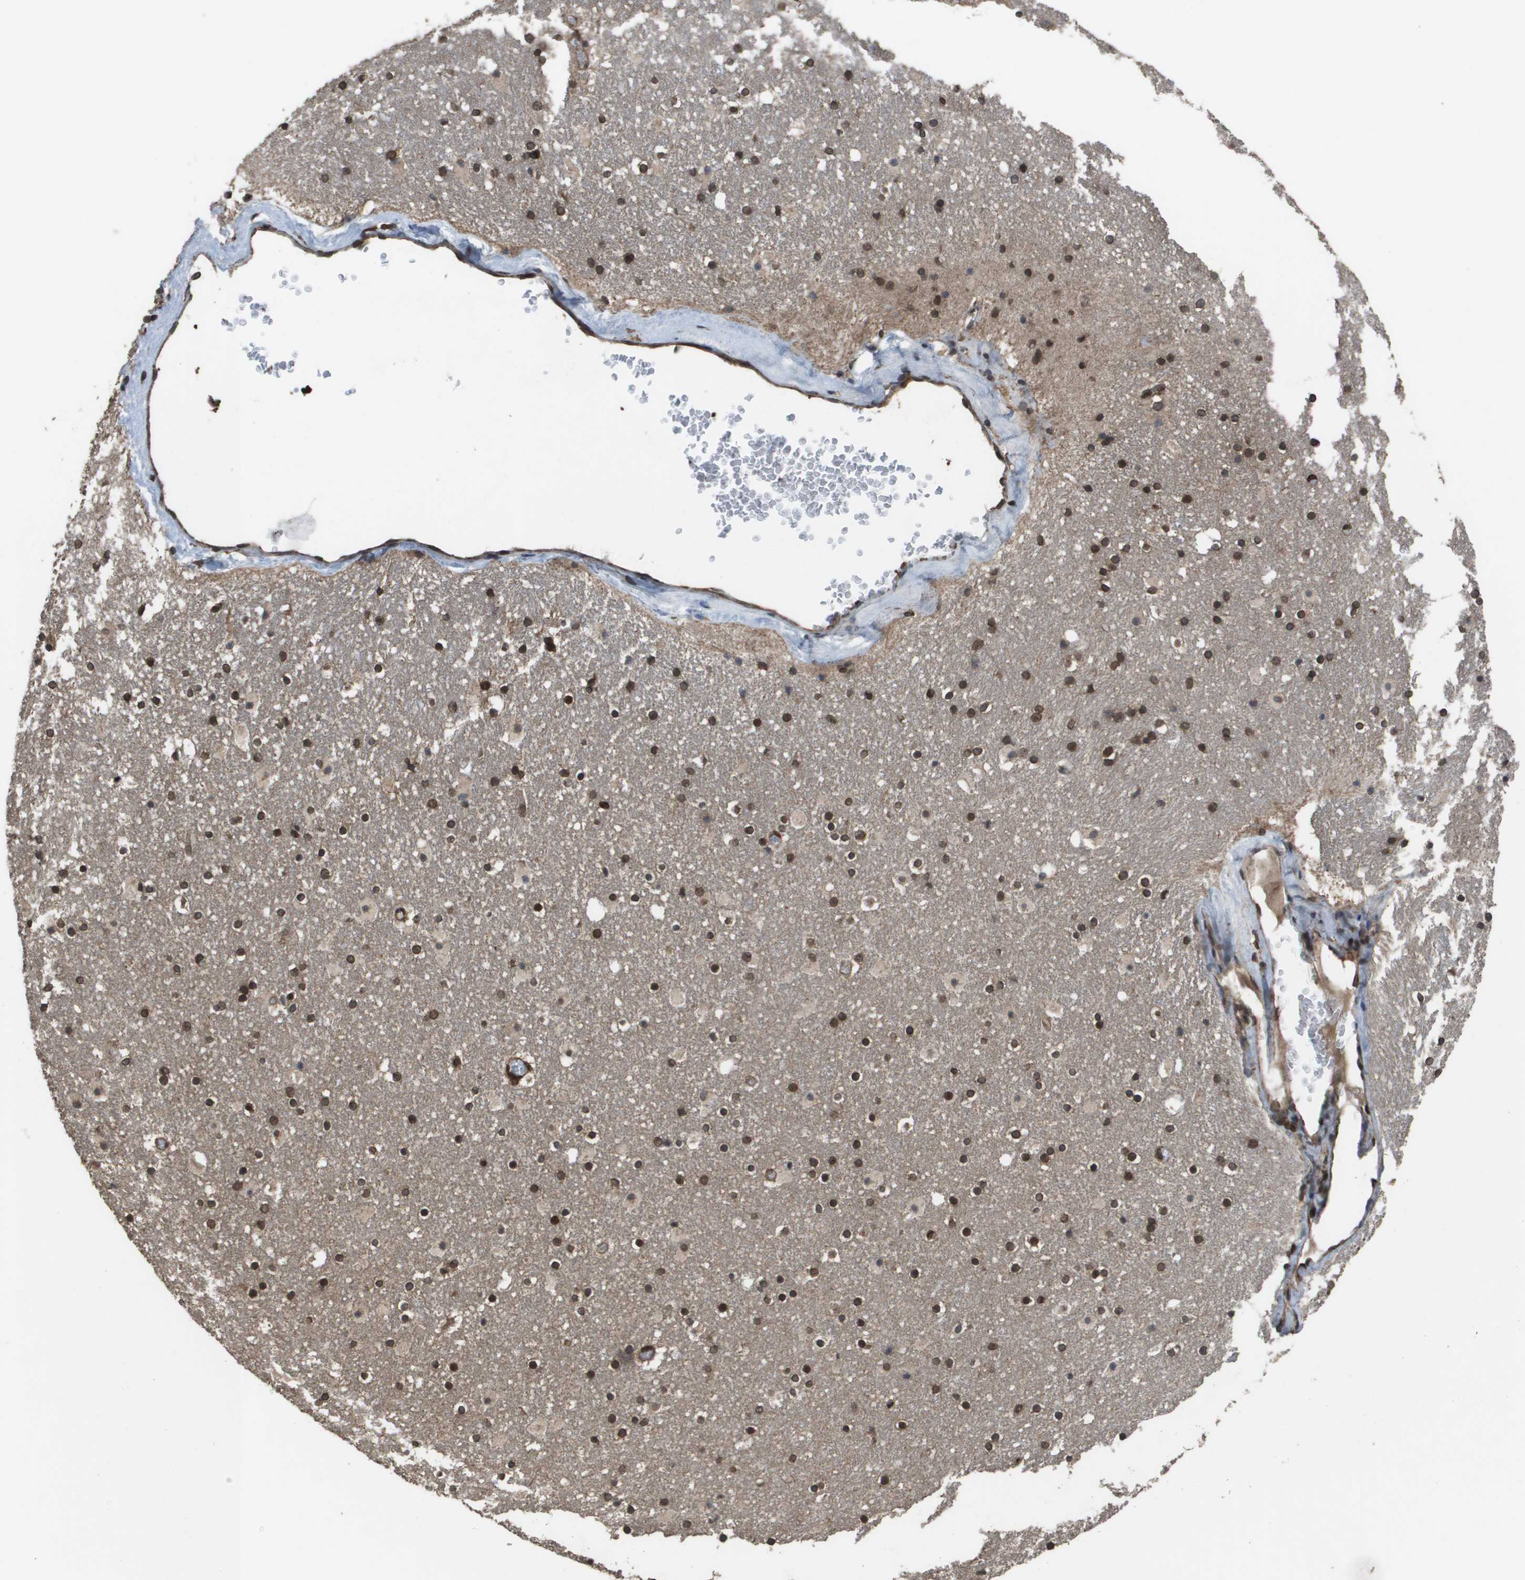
{"staining": {"intensity": "strong", "quantity": ">75%", "location": "nuclear"}, "tissue": "caudate", "cell_type": "Glial cells", "image_type": "normal", "snomed": [{"axis": "morphology", "description": "Normal tissue, NOS"}, {"axis": "topography", "description": "Lateral ventricle wall"}], "caption": "Protein staining by immunohistochemistry shows strong nuclear positivity in approximately >75% of glial cells in unremarkable caudate. The protein is stained brown, and the nuclei are stained in blue (DAB IHC with brightfield microscopy, high magnification).", "gene": "AXIN2", "patient": {"sex": "male", "age": 45}}